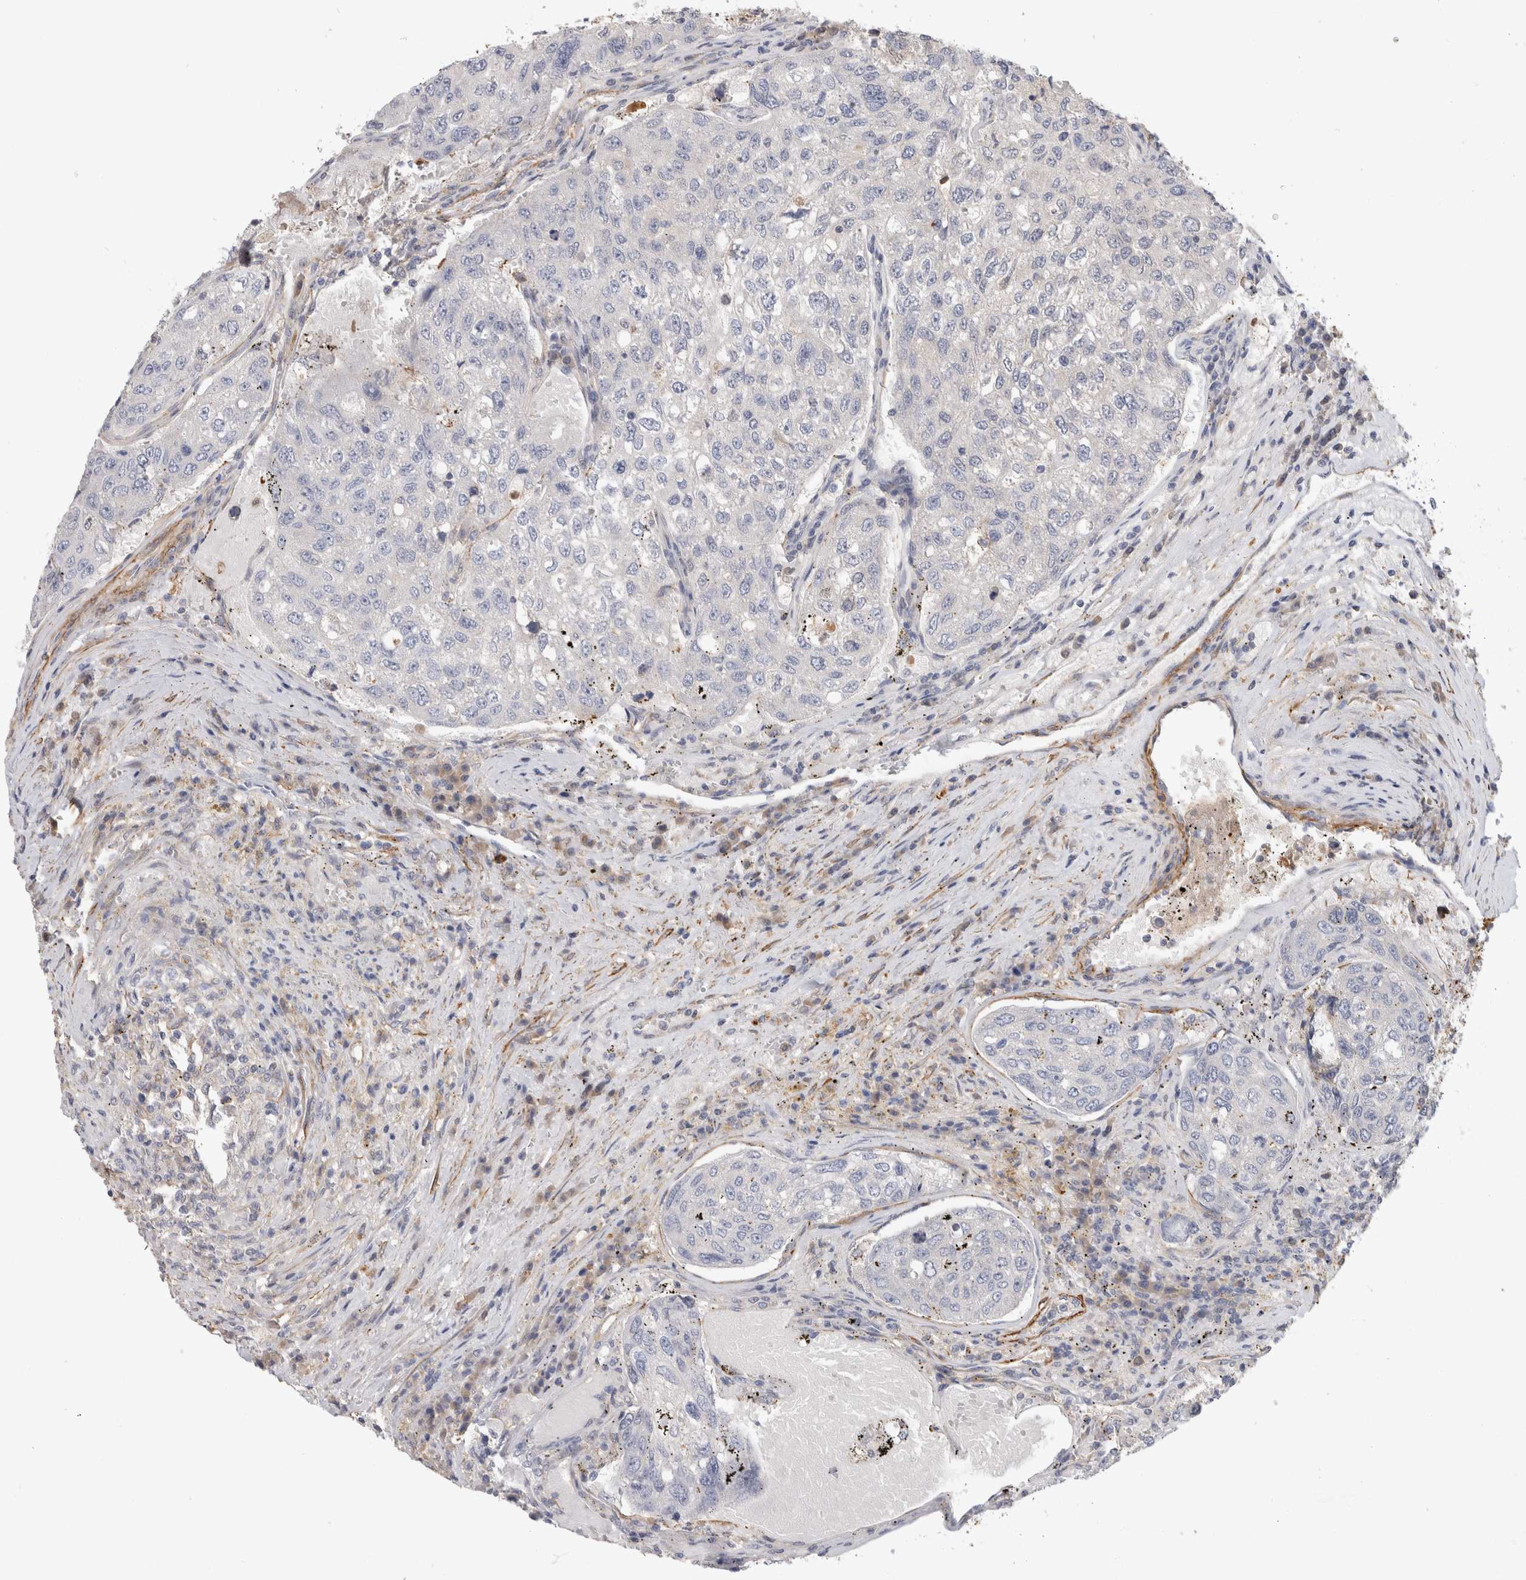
{"staining": {"intensity": "negative", "quantity": "none", "location": "none"}, "tissue": "urothelial cancer", "cell_type": "Tumor cells", "image_type": "cancer", "snomed": [{"axis": "morphology", "description": "Urothelial carcinoma, High grade"}, {"axis": "topography", "description": "Lymph node"}, {"axis": "topography", "description": "Urinary bladder"}], "caption": "Immunohistochemistry of human urothelial carcinoma (high-grade) displays no positivity in tumor cells. (Brightfield microscopy of DAB immunohistochemistry (IHC) at high magnification).", "gene": "PGM1", "patient": {"sex": "male", "age": 51}}